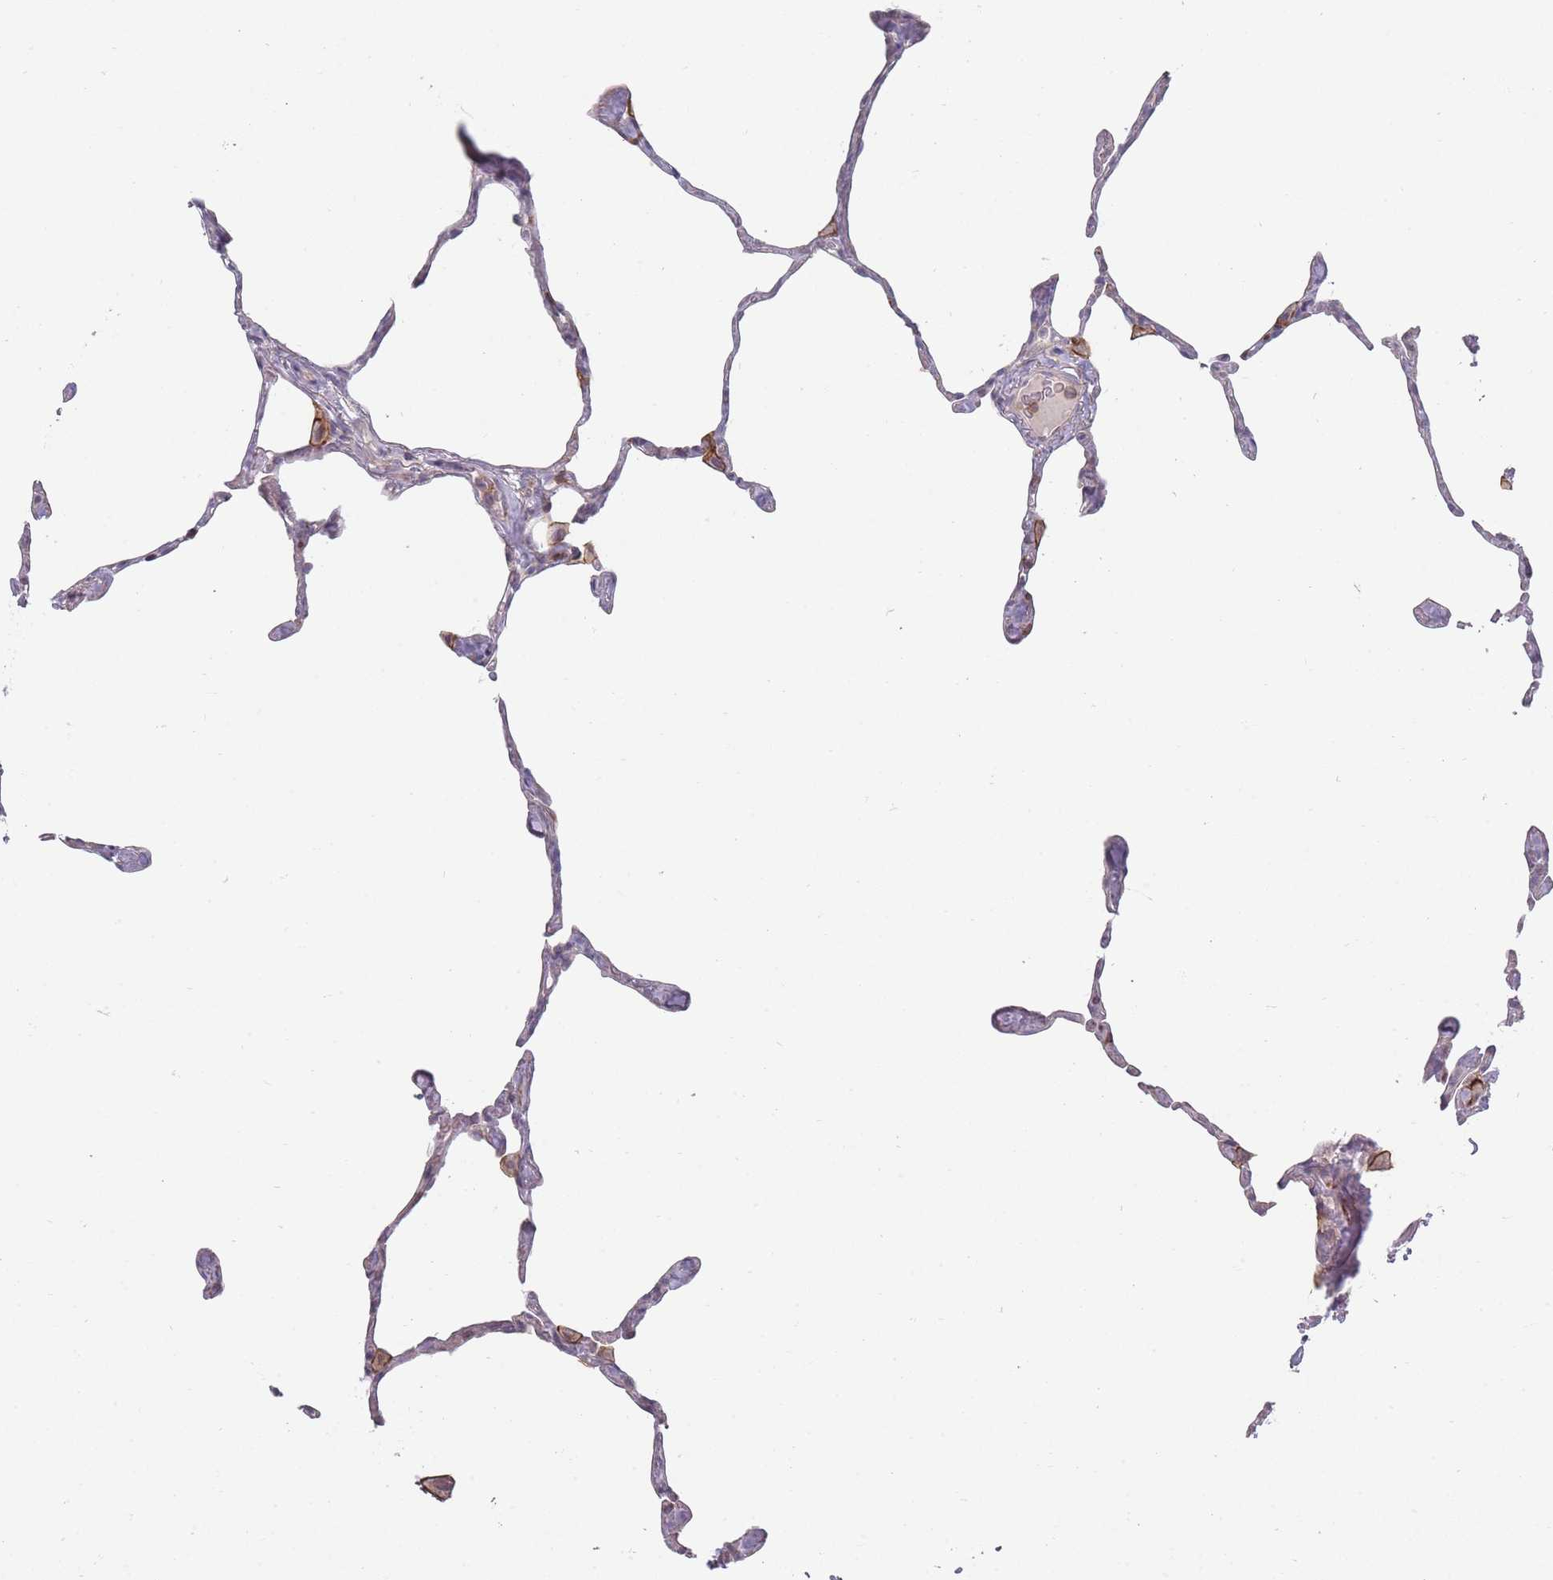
{"staining": {"intensity": "weak", "quantity": "25%-75%", "location": "cytoplasmic/membranous"}, "tissue": "lung", "cell_type": "Alveolar cells", "image_type": "normal", "snomed": [{"axis": "morphology", "description": "Normal tissue, NOS"}, {"axis": "topography", "description": "Lung"}], "caption": "Immunohistochemical staining of normal human lung demonstrates 25%-75% levels of weak cytoplasmic/membranous protein staining in approximately 25%-75% of alveolar cells. (DAB IHC with brightfield microscopy, high magnification).", "gene": "PCDH12", "patient": {"sex": "male", "age": 65}}